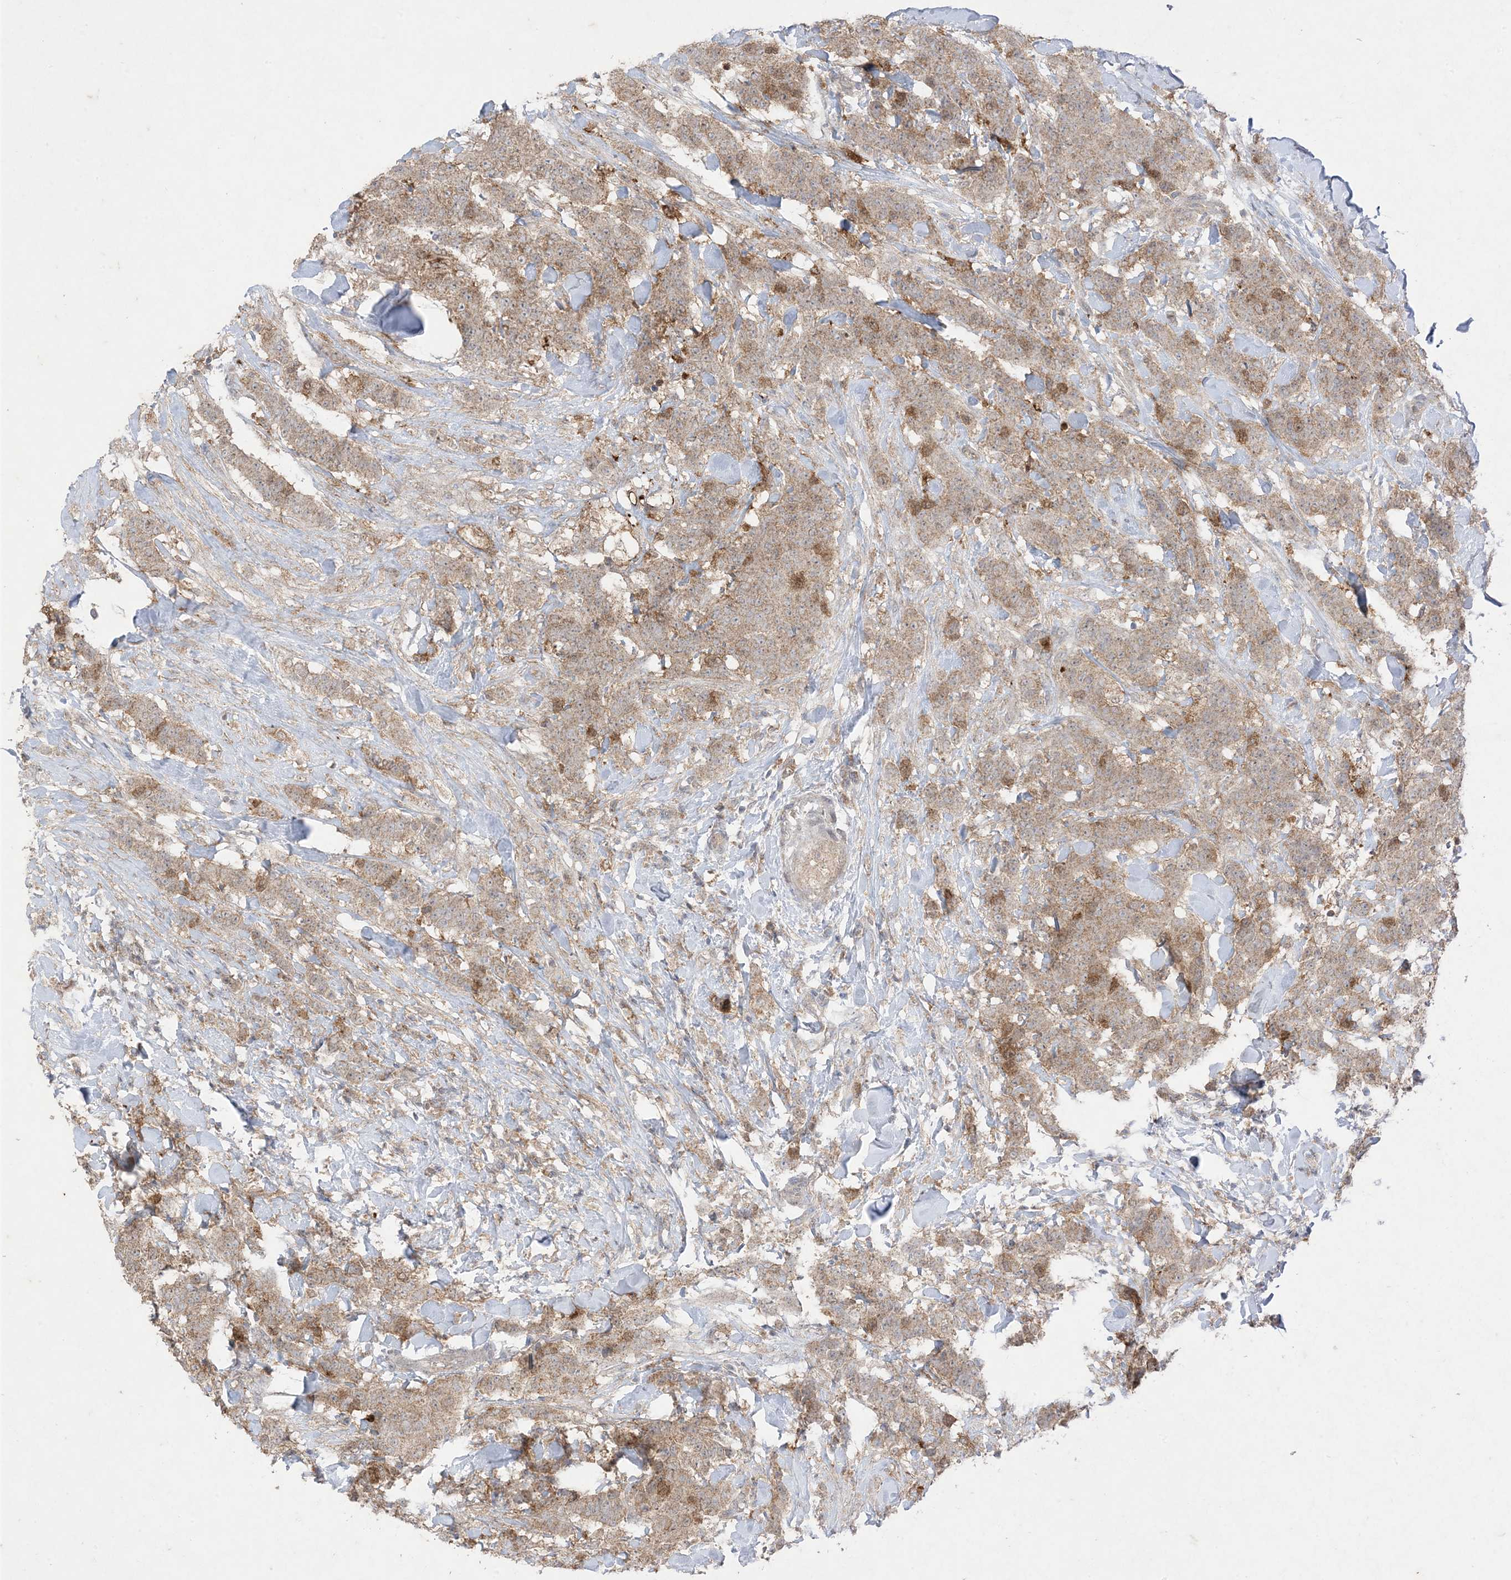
{"staining": {"intensity": "moderate", "quantity": ">75%", "location": "cytoplasmic/membranous"}, "tissue": "breast cancer", "cell_type": "Tumor cells", "image_type": "cancer", "snomed": [{"axis": "morphology", "description": "Duct carcinoma"}, {"axis": "topography", "description": "Breast"}], "caption": "Human breast cancer stained with a protein marker exhibits moderate staining in tumor cells.", "gene": "UBE2C", "patient": {"sex": "female", "age": 40}}